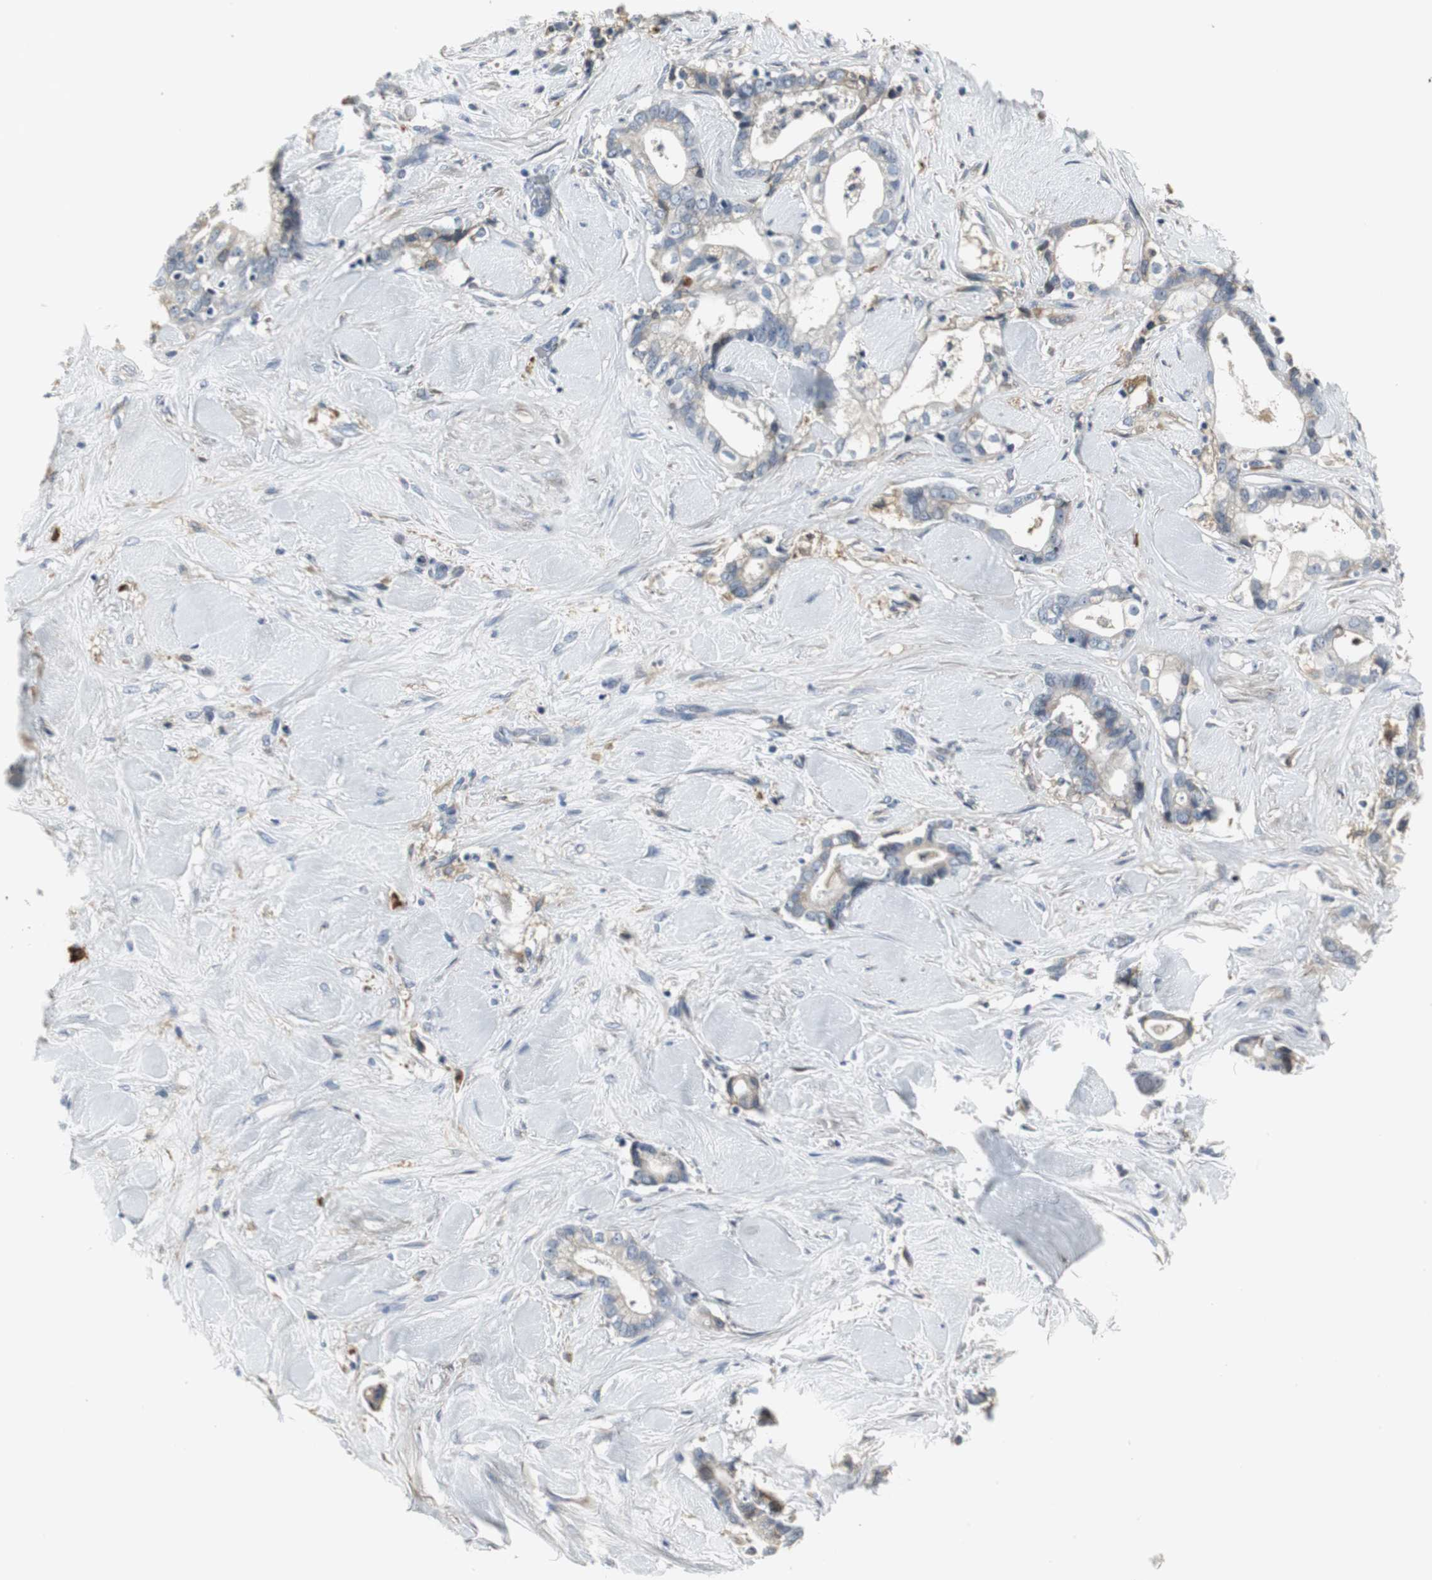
{"staining": {"intensity": "weak", "quantity": "25%-75%", "location": "cytoplasmic/membranous"}, "tissue": "liver cancer", "cell_type": "Tumor cells", "image_type": "cancer", "snomed": [{"axis": "morphology", "description": "Cholangiocarcinoma"}, {"axis": "topography", "description": "Liver"}], "caption": "Weak cytoplasmic/membranous protein positivity is present in approximately 25%-75% of tumor cells in cholangiocarcinoma (liver).", "gene": "SLC2A5", "patient": {"sex": "male", "age": 57}}